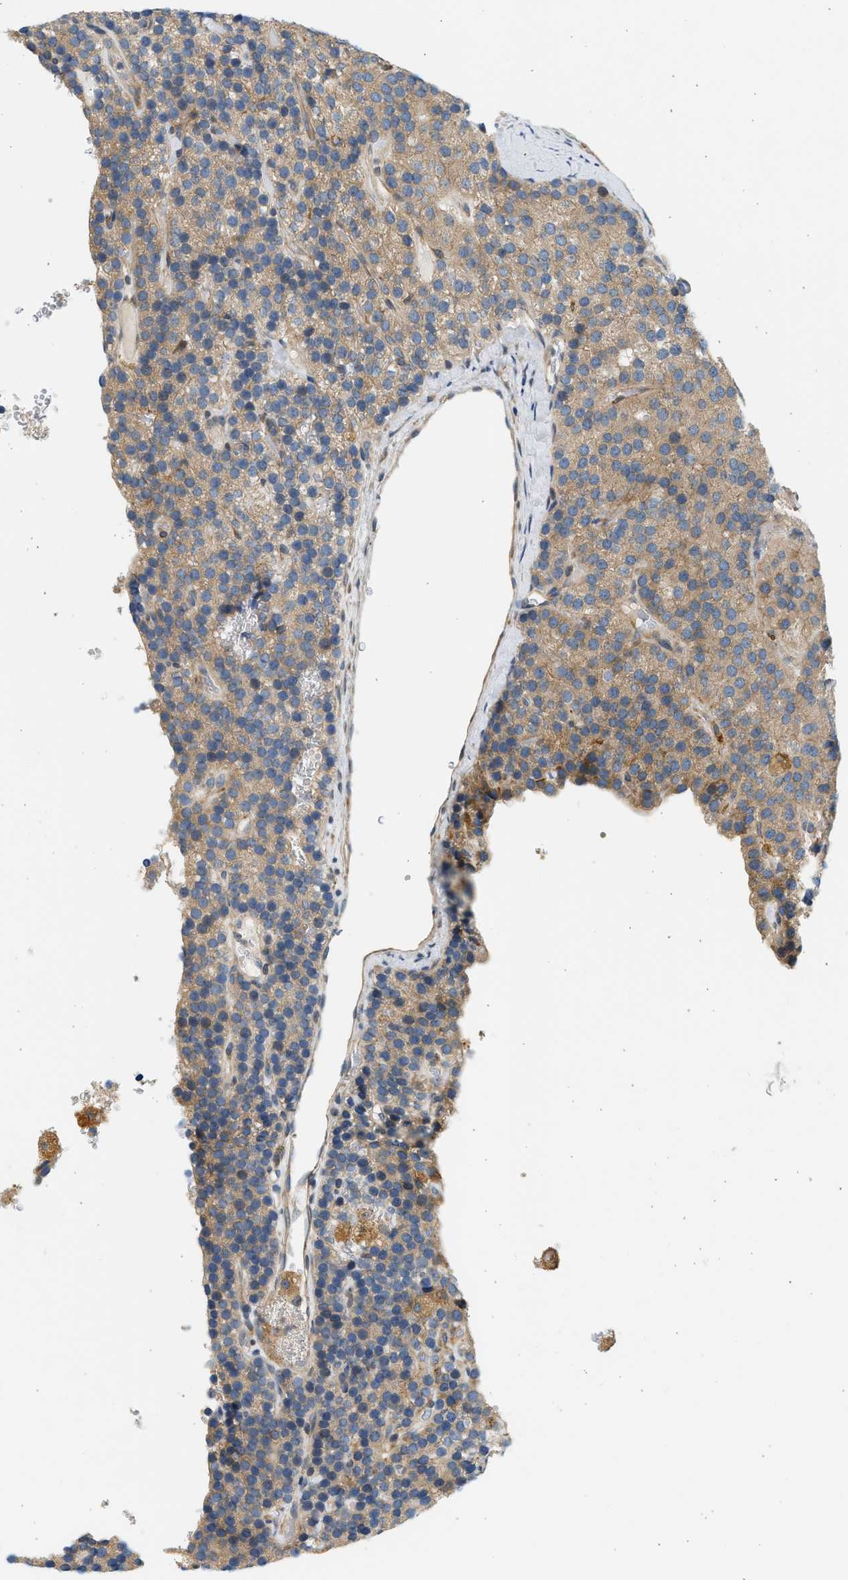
{"staining": {"intensity": "moderate", "quantity": ">75%", "location": "cytoplasmic/membranous"}, "tissue": "parathyroid gland", "cell_type": "Glandular cells", "image_type": "normal", "snomed": [{"axis": "morphology", "description": "Normal tissue, NOS"}, {"axis": "morphology", "description": "Adenoma, NOS"}, {"axis": "topography", "description": "Parathyroid gland"}], "caption": "Immunohistochemical staining of unremarkable parathyroid gland displays >75% levels of moderate cytoplasmic/membranous protein positivity in approximately >75% of glandular cells.", "gene": "KDELR2", "patient": {"sex": "female", "age": 86}}